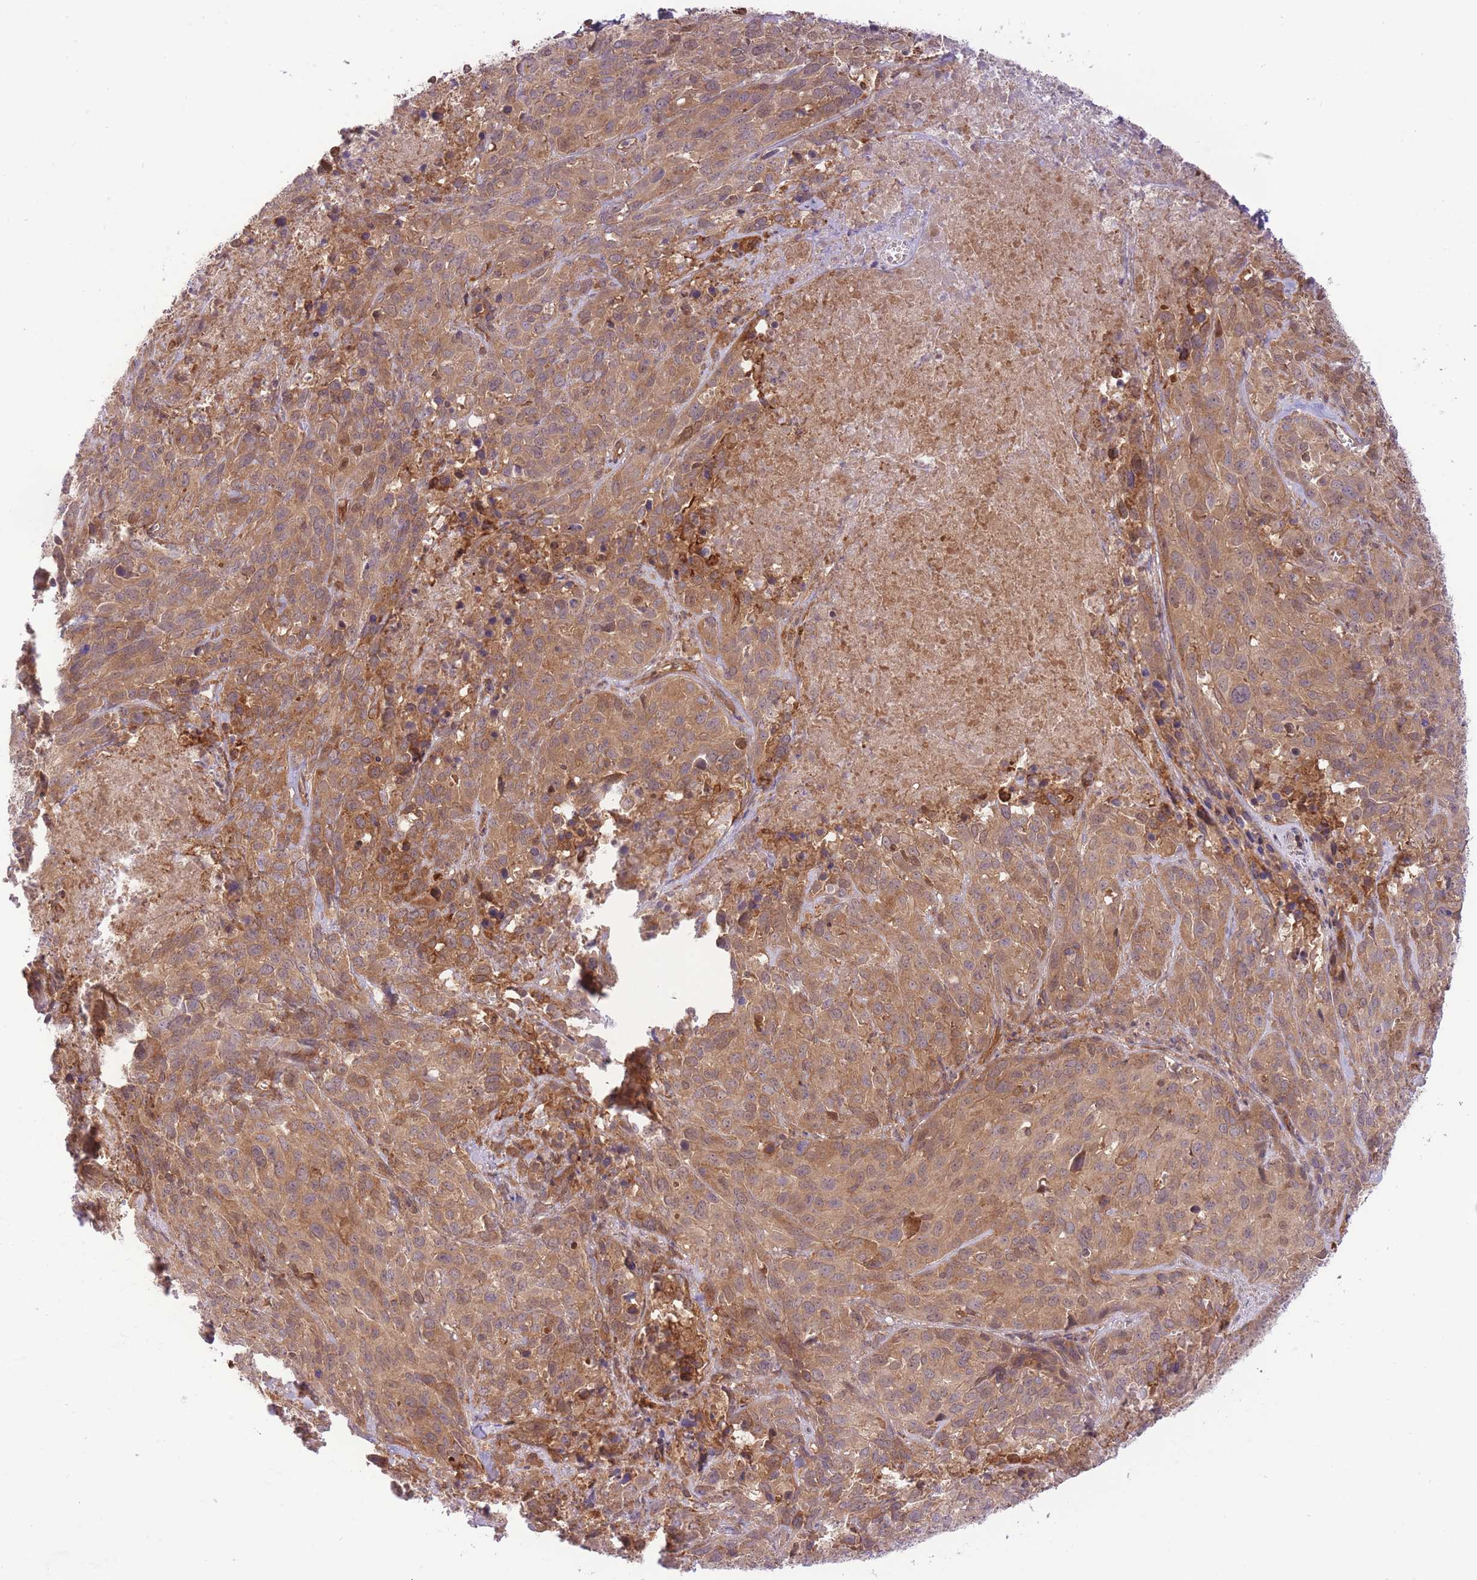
{"staining": {"intensity": "moderate", "quantity": ">75%", "location": "cytoplasmic/membranous"}, "tissue": "cervical cancer", "cell_type": "Tumor cells", "image_type": "cancer", "snomed": [{"axis": "morphology", "description": "Squamous cell carcinoma, NOS"}, {"axis": "topography", "description": "Cervix"}], "caption": "A micrograph showing moderate cytoplasmic/membranous positivity in about >75% of tumor cells in cervical cancer (squamous cell carcinoma), as visualized by brown immunohistochemical staining.", "gene": "PREP", "patient": {"sex": "female", "age": 51}}